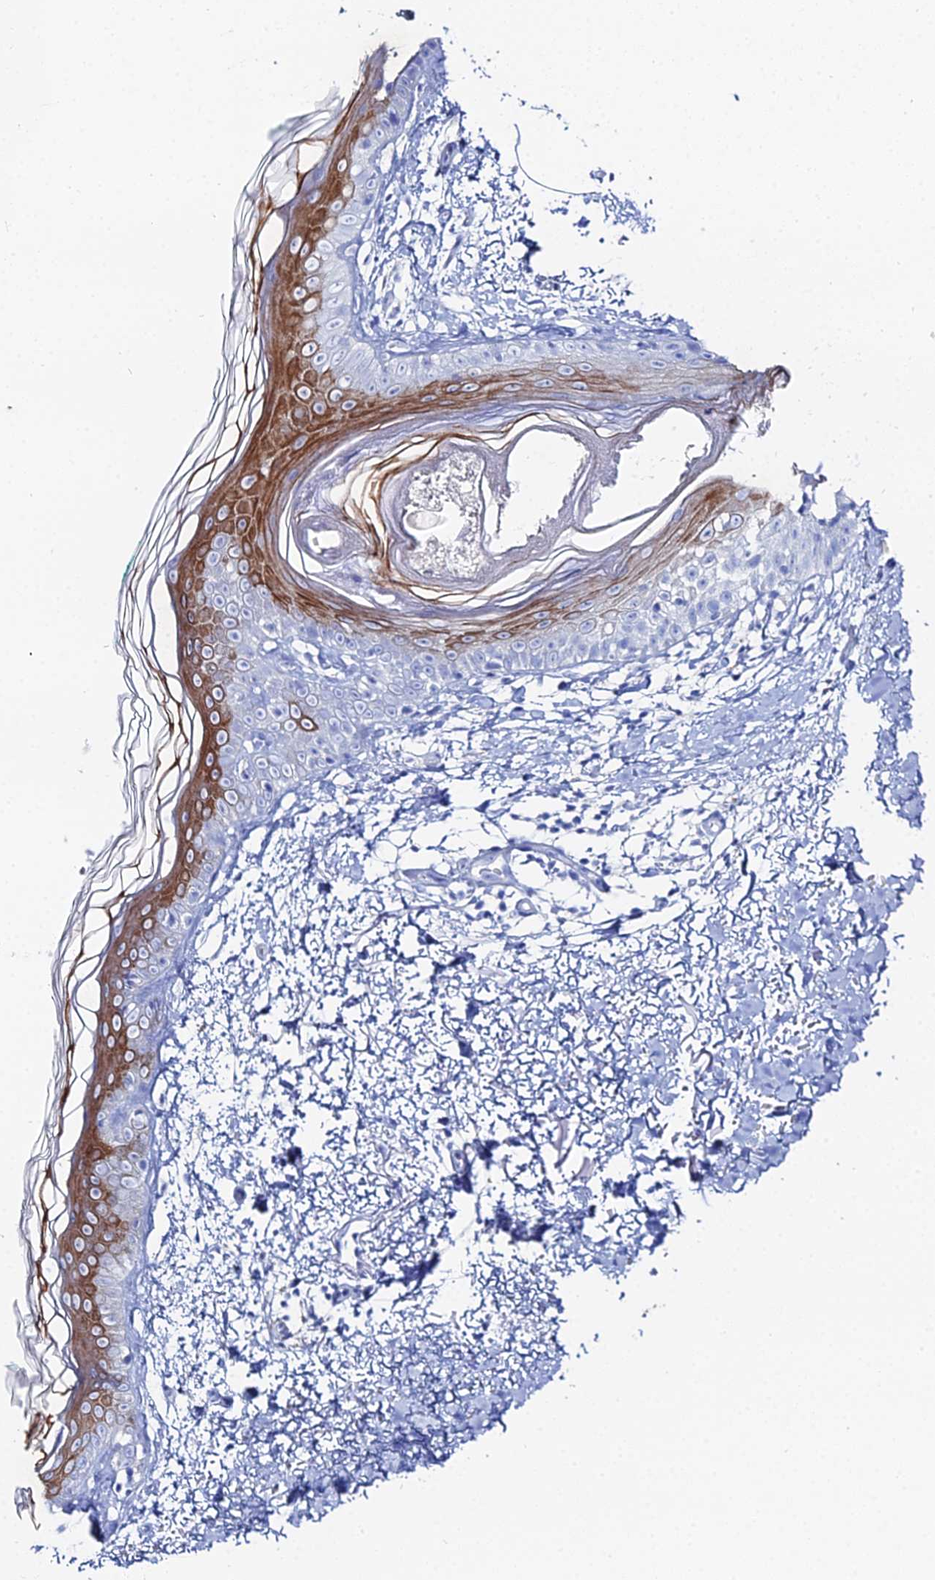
{"staining": {"intensity": "negative", "quantity": "none", "location": "none"}, "tissue": "skin", "cell_type": "Fibroblasts", "image_type": "normal", "snomed": [{"axis": "morphology", "description": "Normal tissue, NOS"}, {"axis": "topography", "description": "Skin"}], "caption": "Immunohistochemistry (IHC) image of normal skin: human skin stained with DAB (3,3'-diaminobenzidine) shows no significant protein staining in fibroblasts.", "gene": "DHX34", "patient": {"sex": "male", "age": 66}}